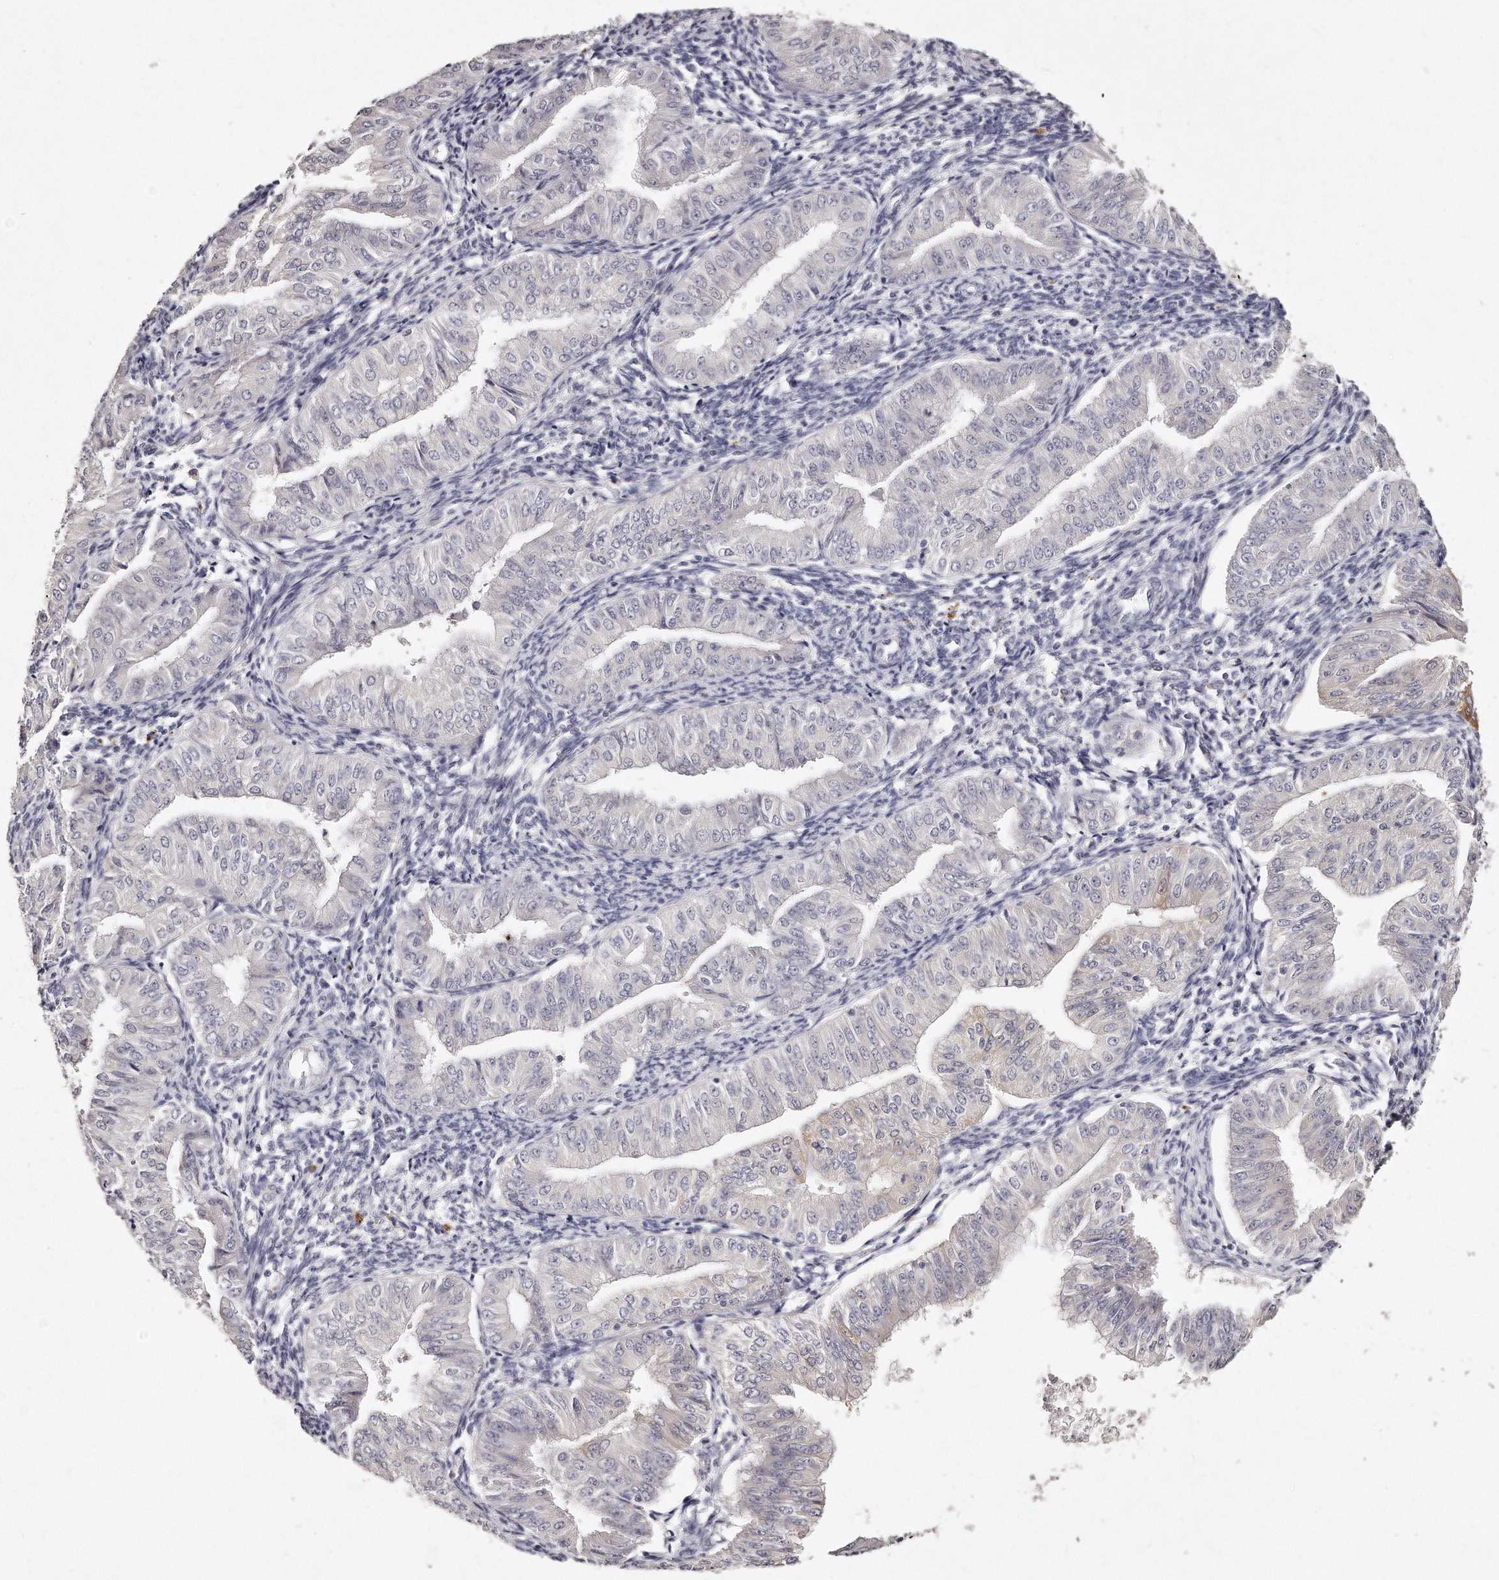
{"staining": {"intensity": "negative", "quantity": "none", "location": "none"}, "tissue": "endometrial cancer", "cell_type": "Tumor cells", "image_type": "cancer", "snomed": [{"axis": "morphology", "description": "Normal tissue, NOS"}, {"axis": "morphology", "description": "Adenocarcinoma, NOS"}, {"axis": "topography", "description": "Endometrium"}], "caption": "A photomicrograph of human endometrial cancer is negative for staining in tumor cells.", "gene": "GDA", "patient": {"sex": "female", "age": 53}}